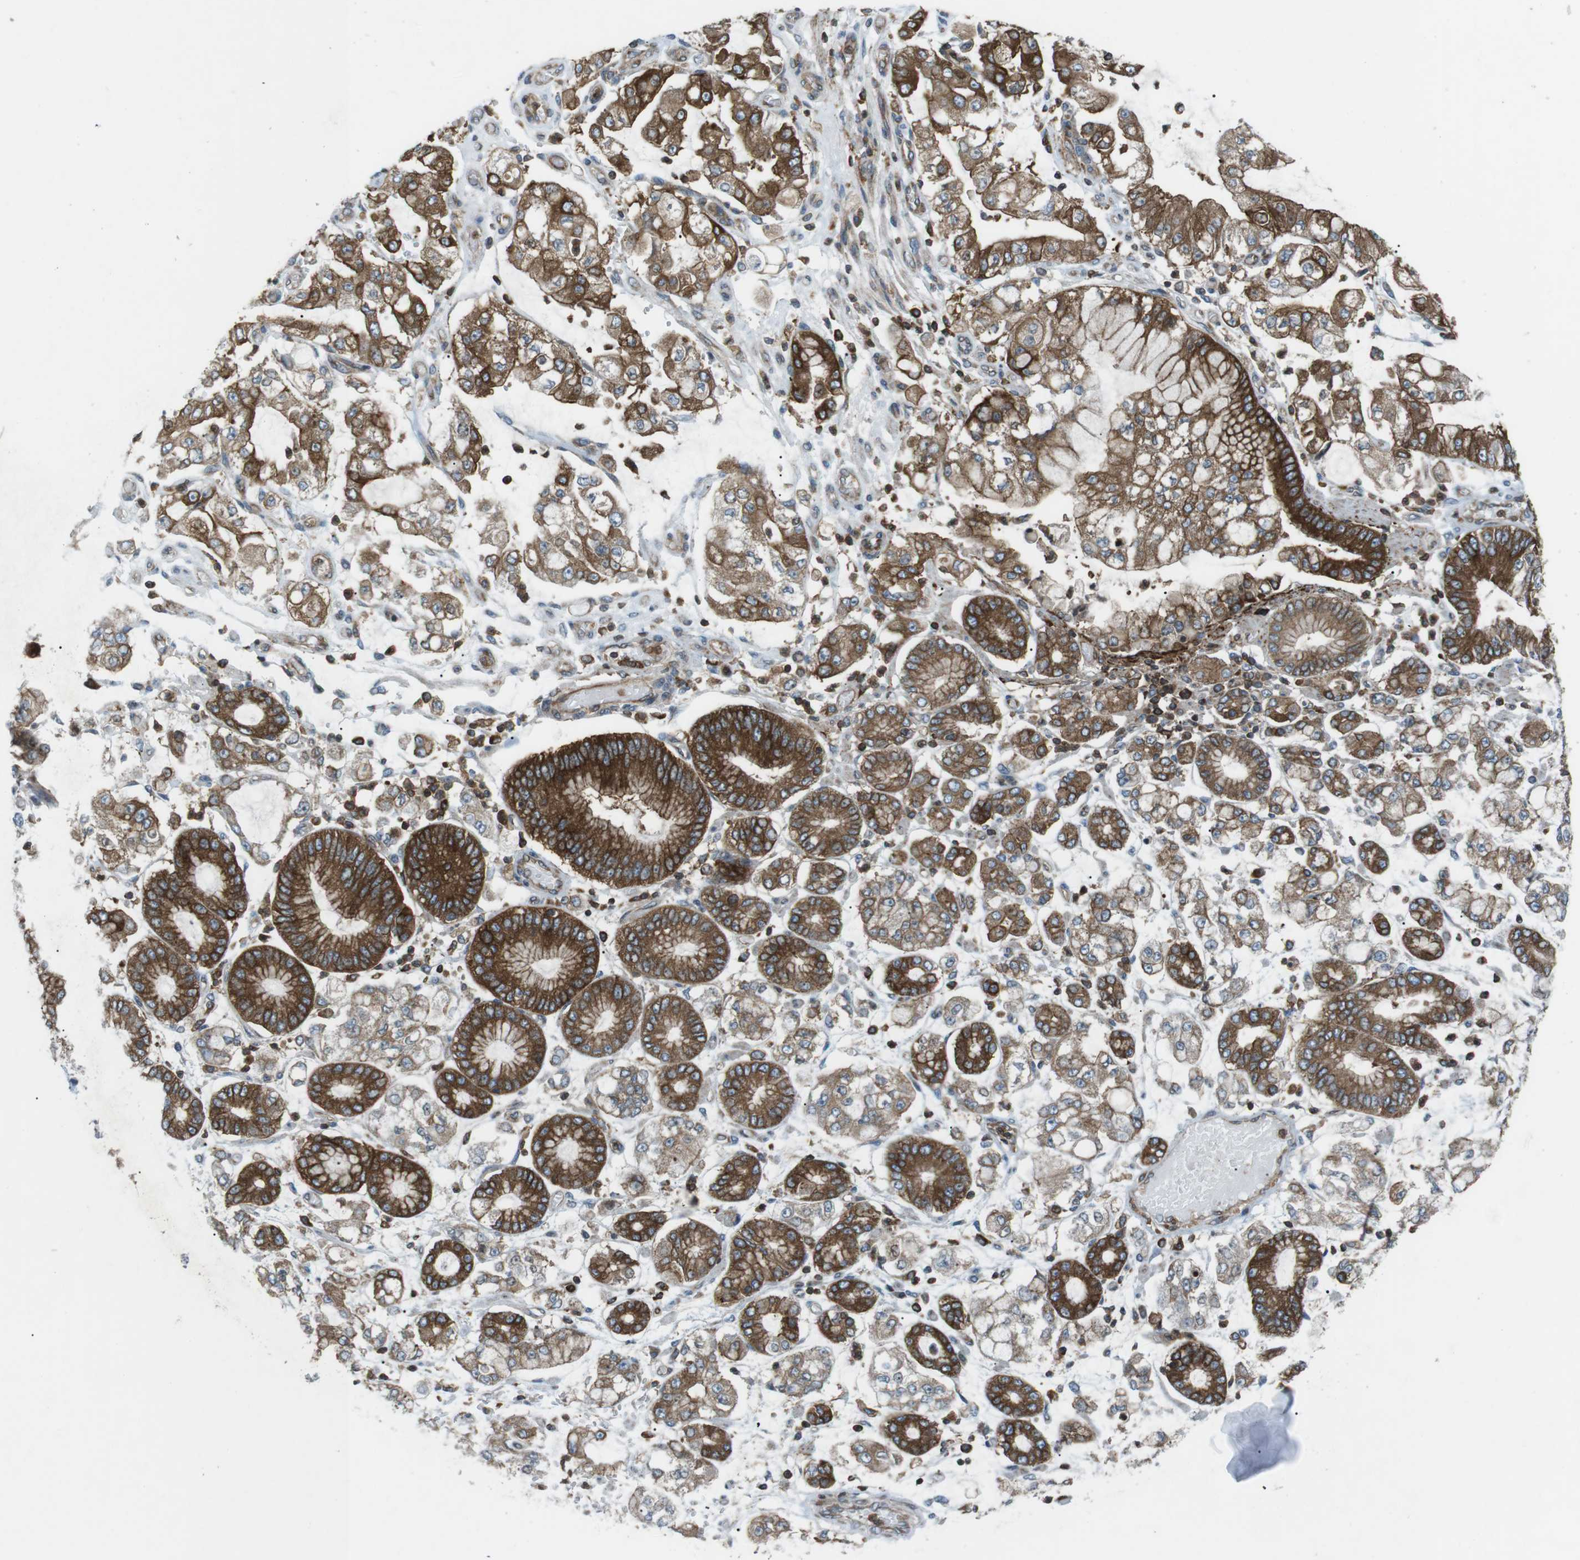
{"staining": {"intensity": "strong", "quantity": ">75%", "location": "cytoplasmic/membranous"}, "tissue": "stomach cancer", "cell_type": "Tumor cells", "image_type": "cancer", "snomed": [{"axis": "morphology", "description": "Adenocarcinoma, NOS"}, {"axis": "topography", "description": "Stomach"}], "caption": "IHC (DAB (3,3'-diaminobenzidine)) staining of human stomach cancer (adenocarcinoma) displays strong cytoplasmic/membranous protein expression in approximately >75% of tumor cells.", "gene": "FLII", "patient": {"sex": "male", "age": 76}}